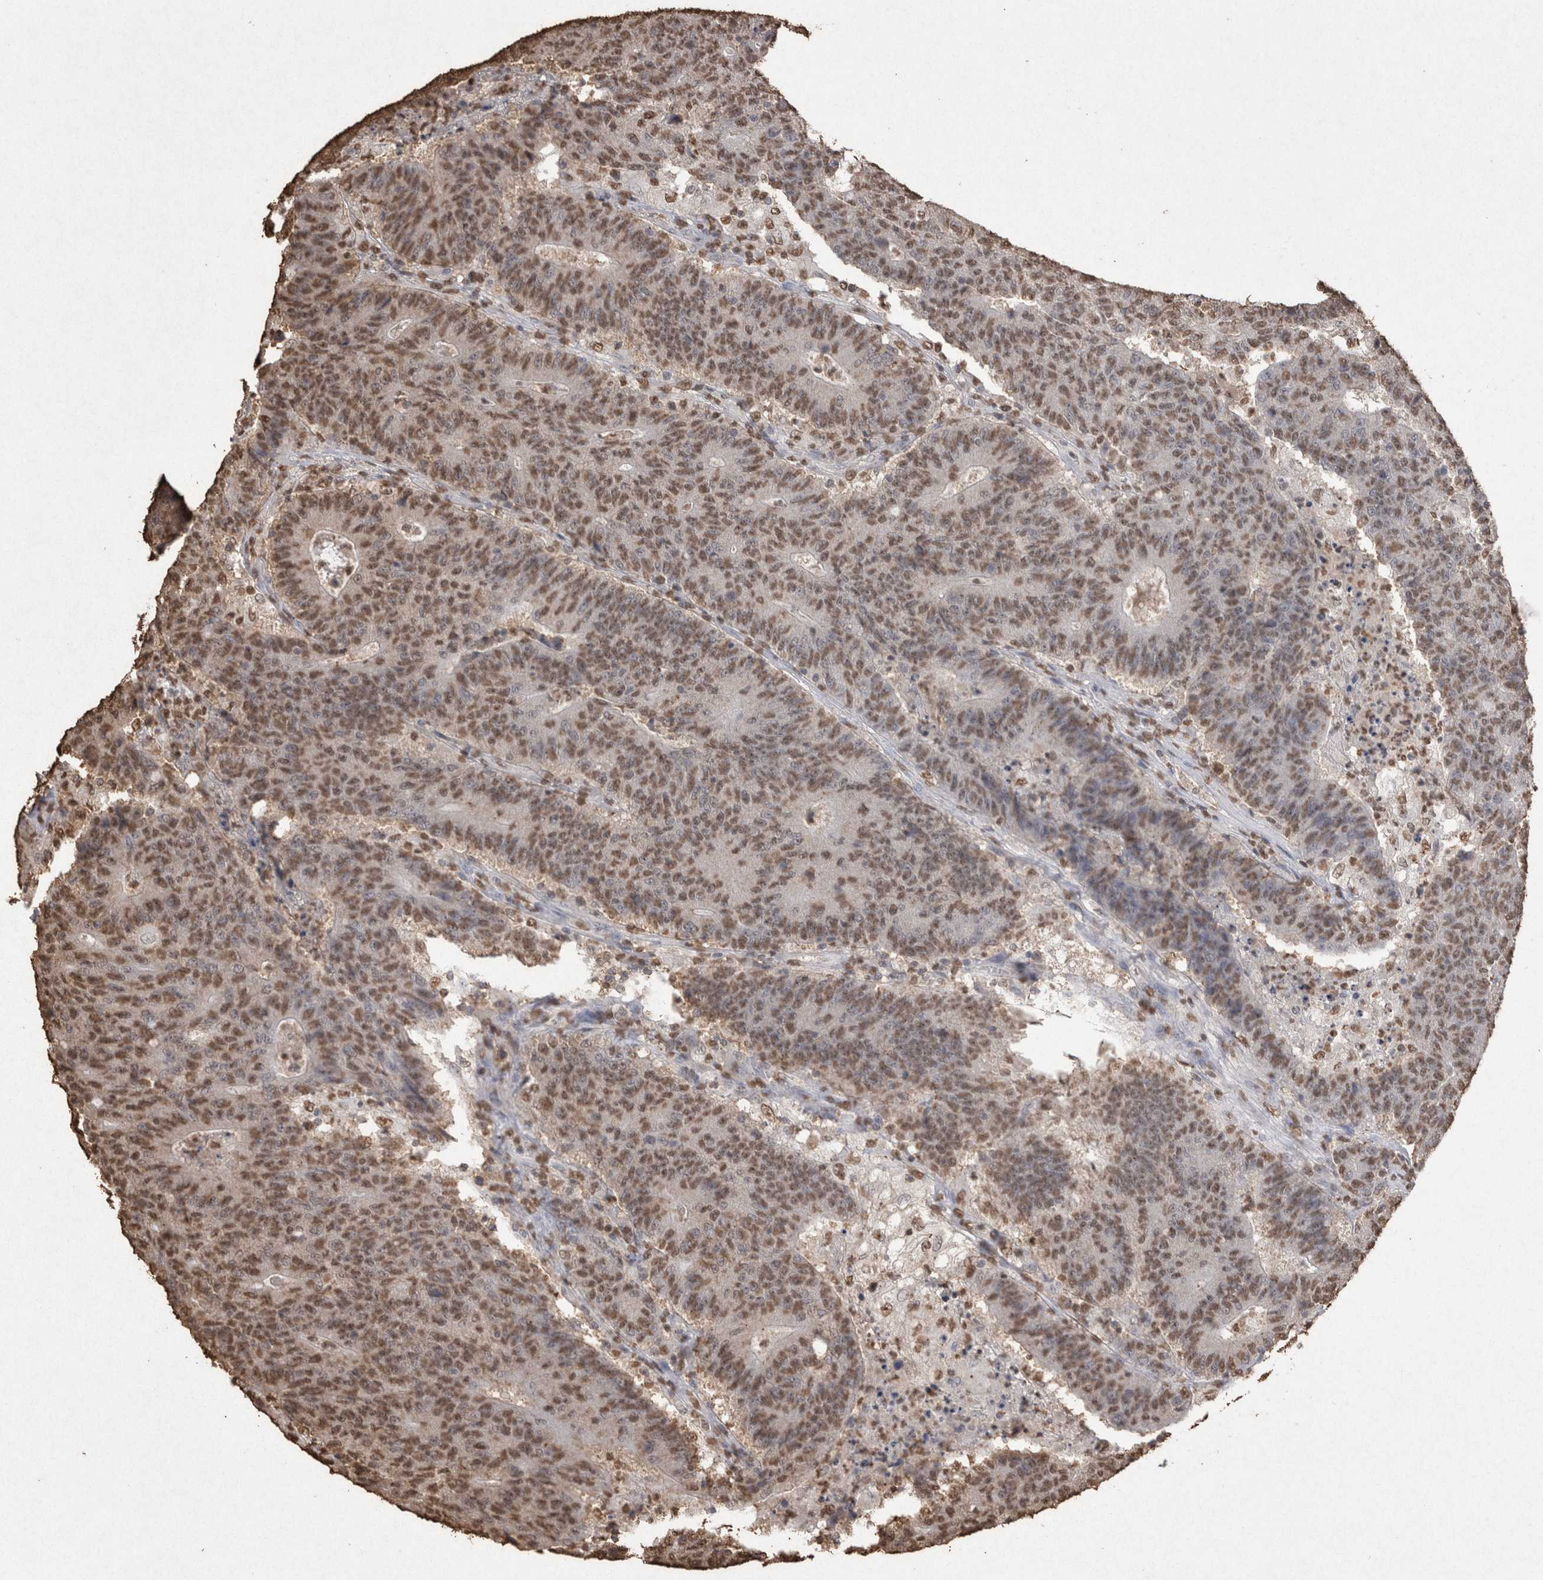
{"staining": {"intensity": "moderate", "quantity": ">75%", "location": "nuclear"}, "tissue": "colorectal cancer", "cell_type": "Tumor cells", "image_type": "cancer", "snomed": [{"axis": "morphology", "description": "Normal tissue, NOS"}, {"axis": "morphology", "description": "Adenocarcinoma, NOS"}, {"axis": "topography", "description": "Colon"}], "caption": "The immunohistochemical stain highlights moderate nuclear staining in tumor cells of colorectal cancer tissue. Nuclei are stained in blue.", "gene": "POU5F1", "patient": {"sex": "female", "age": 75}}